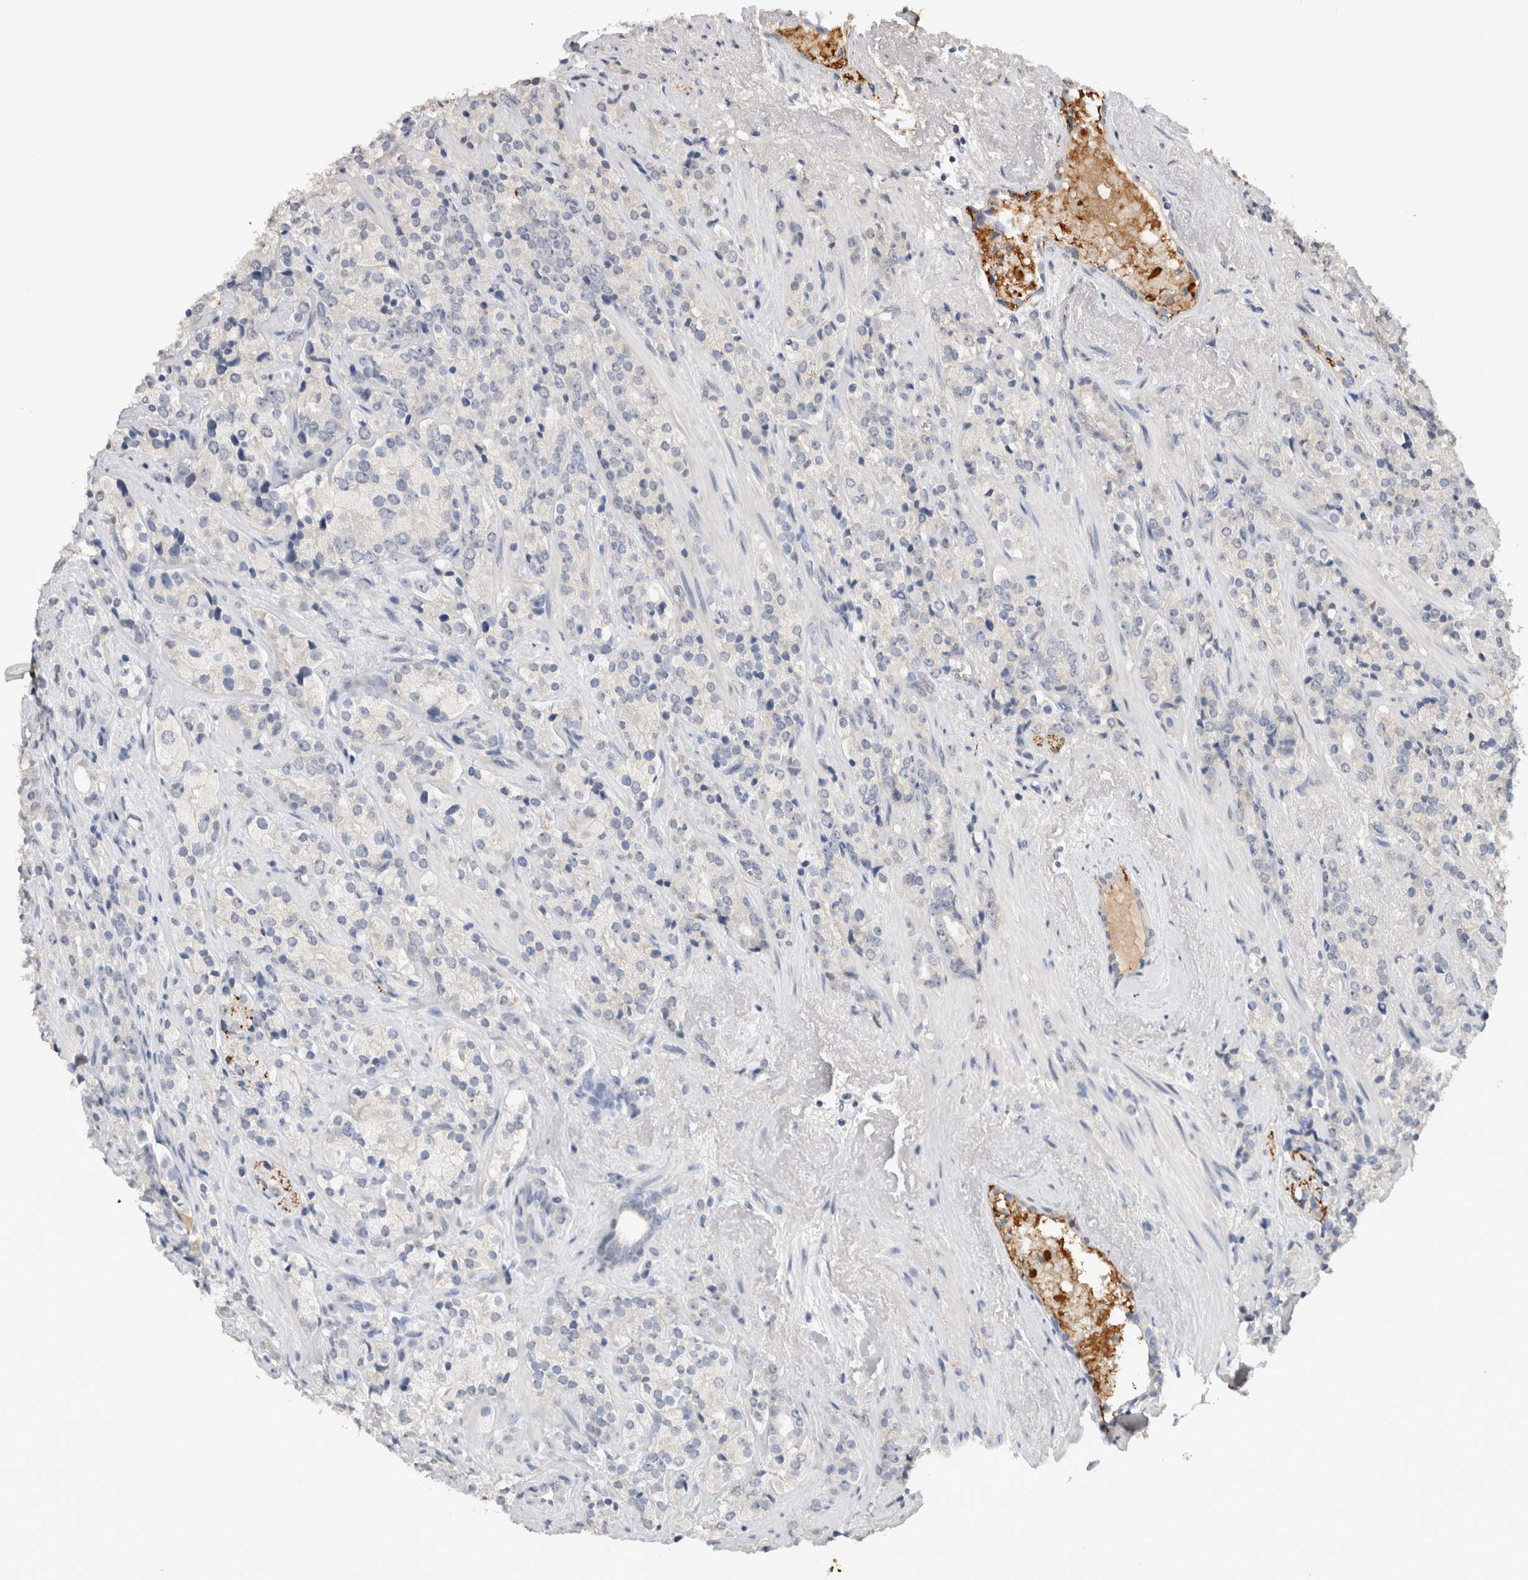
{"staining": {"intensity": "negative", "quantity": "none", "location": "none"}, "tissue": "prostate cancer", "cell_type": "Tumor cells", "image_type": "cancer", "snomed": [{"axis": "morphology", "description": "Adenocarcinoma, High grade"}, {"axis": "topography", "description": "Prostate"}], "caption": "Tumor cells show no significant expression in adenocarcinoma (high-grade) (prostate).", "gene": "FABP7", "patient": {"sex": "male", "age": 71}}